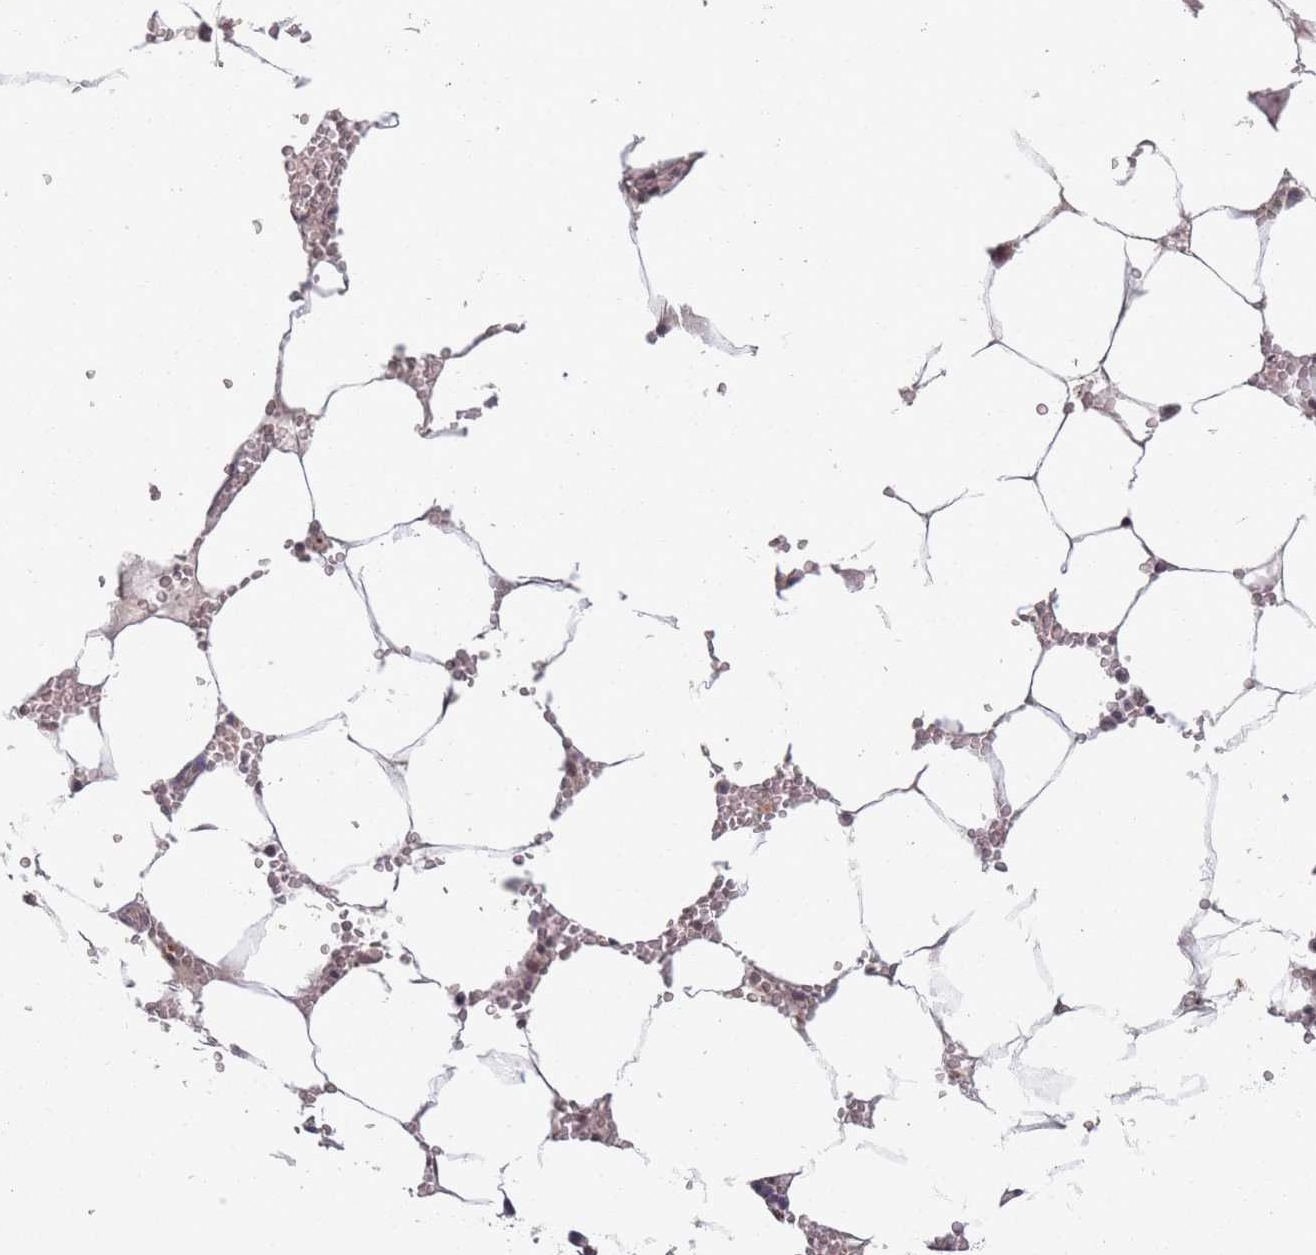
{"staining": {"intensity": "weak", "quantity": "25%-75%", "location": "cytoplasmic/membranous"}, "tissue": "bone marrow", "cell_type": "Hematopoietic cells", "image_type": "normal", "snomed": [{"axis": "morphology", "description": "Normal tissue, NOS"}, {"axis": "topography", "description": "Bone marrow"}], "caption": "High-power microscopy captured an immunohistochemistry micrograph of unremarkable bone marrow, revealing weak cytoplasmic/membranous staining in about 25%-75% of hematopoietic cells.", "gene": "CNTRL", "patient": {"sex": "male", "age": 70}}